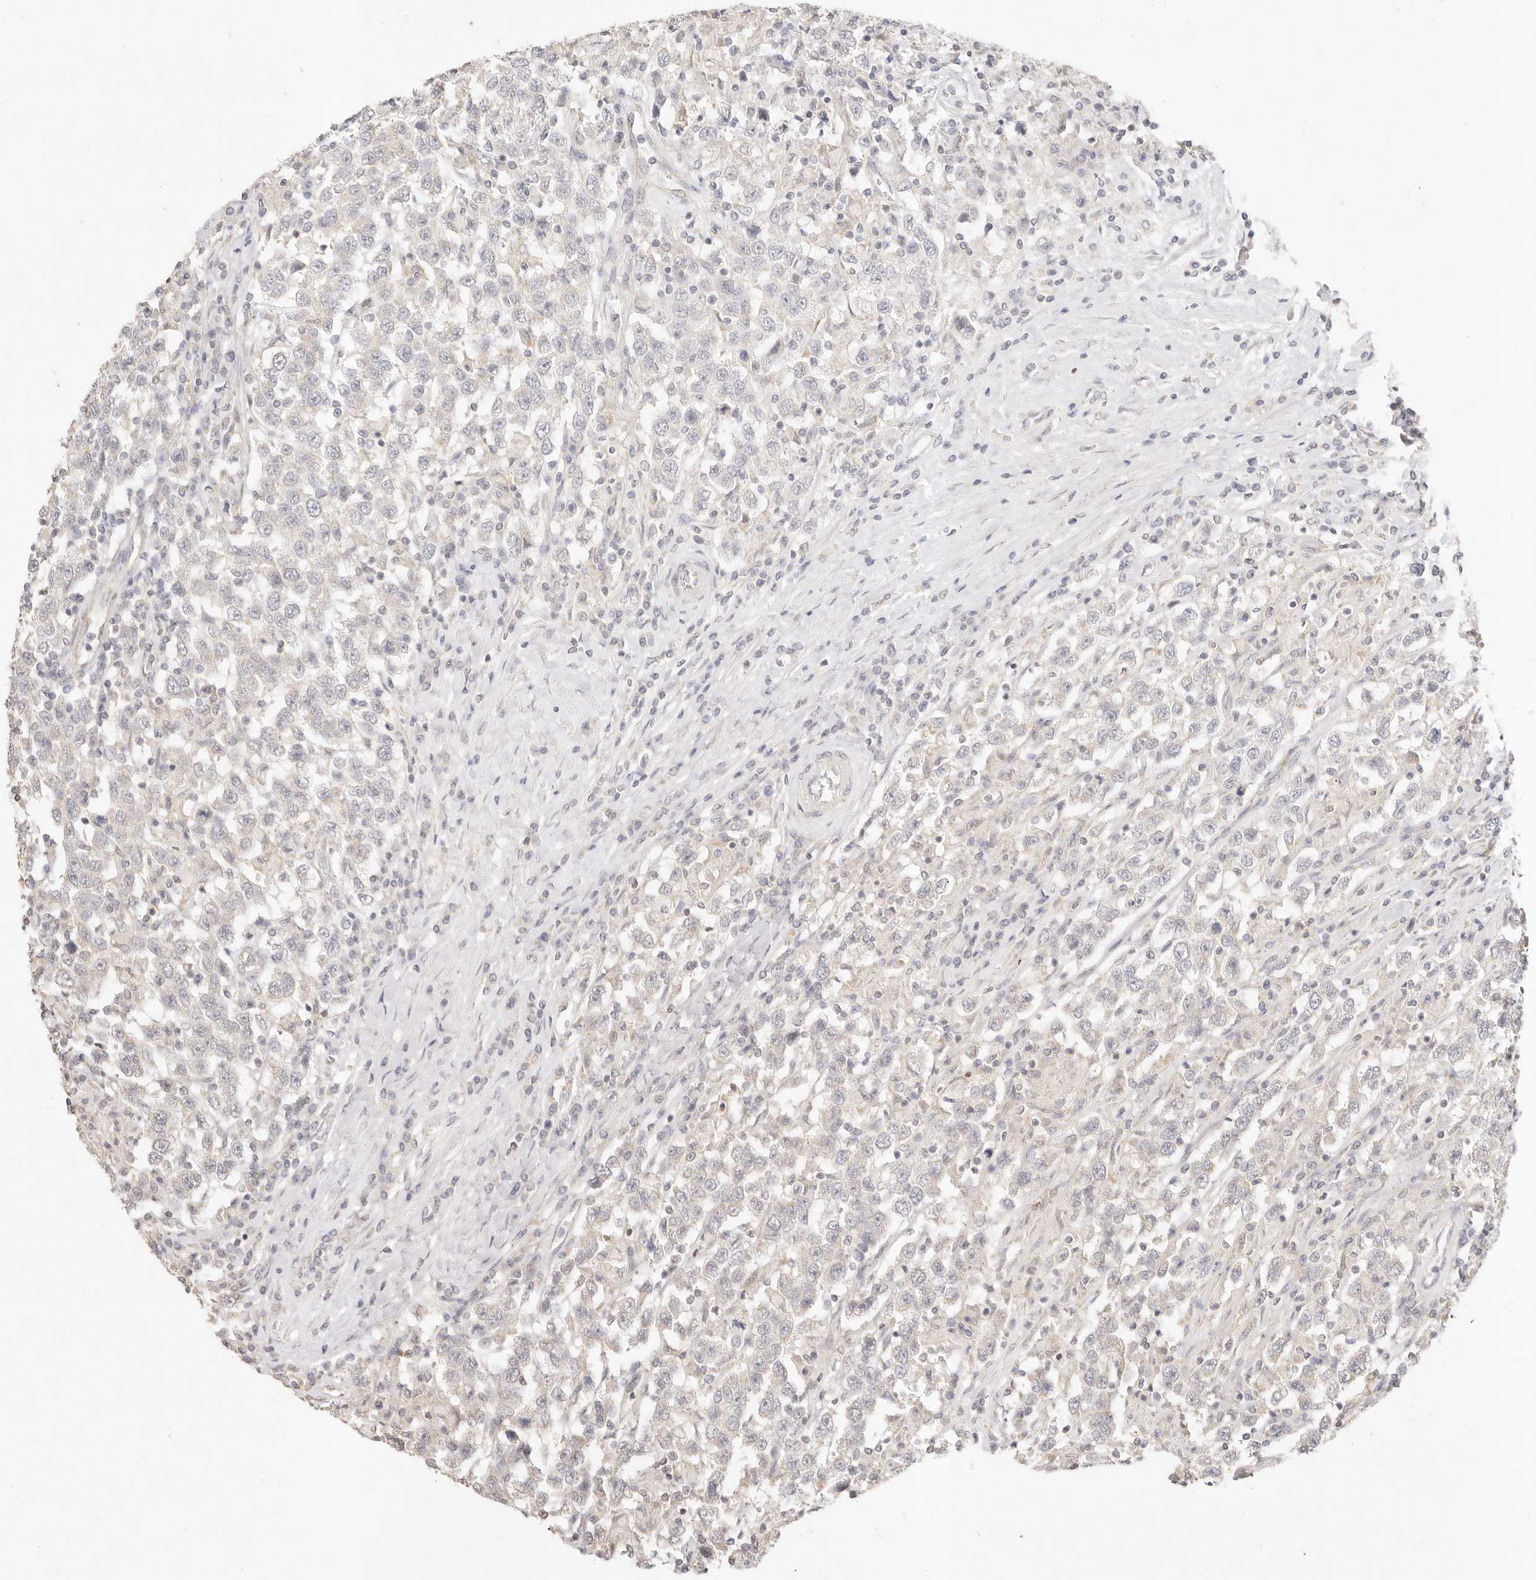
{"staining": {"intensity": "negative", "quantity": "none", "location": "none"}, "tissue": "testis cancer", "cell_type": "Tumor cells", "image_type": "cancer", "snomed": [{"axis": "morphology", "description": "Seminoma, NOS"}, {"axis": "topography", "description": "Testis"}], "caption": "An IHC micrograph of testis cancer (seminoma) is shown. There is no staining in tumor cells of testis cancer (seminoma). The staining is performed using DAB (3,3'-diaminobenzidine) brown chromogen with nuclei counter-stained in using hematoxylin.", "gene": "GPR156", "patient": {"sex": "male", "age": 41}}